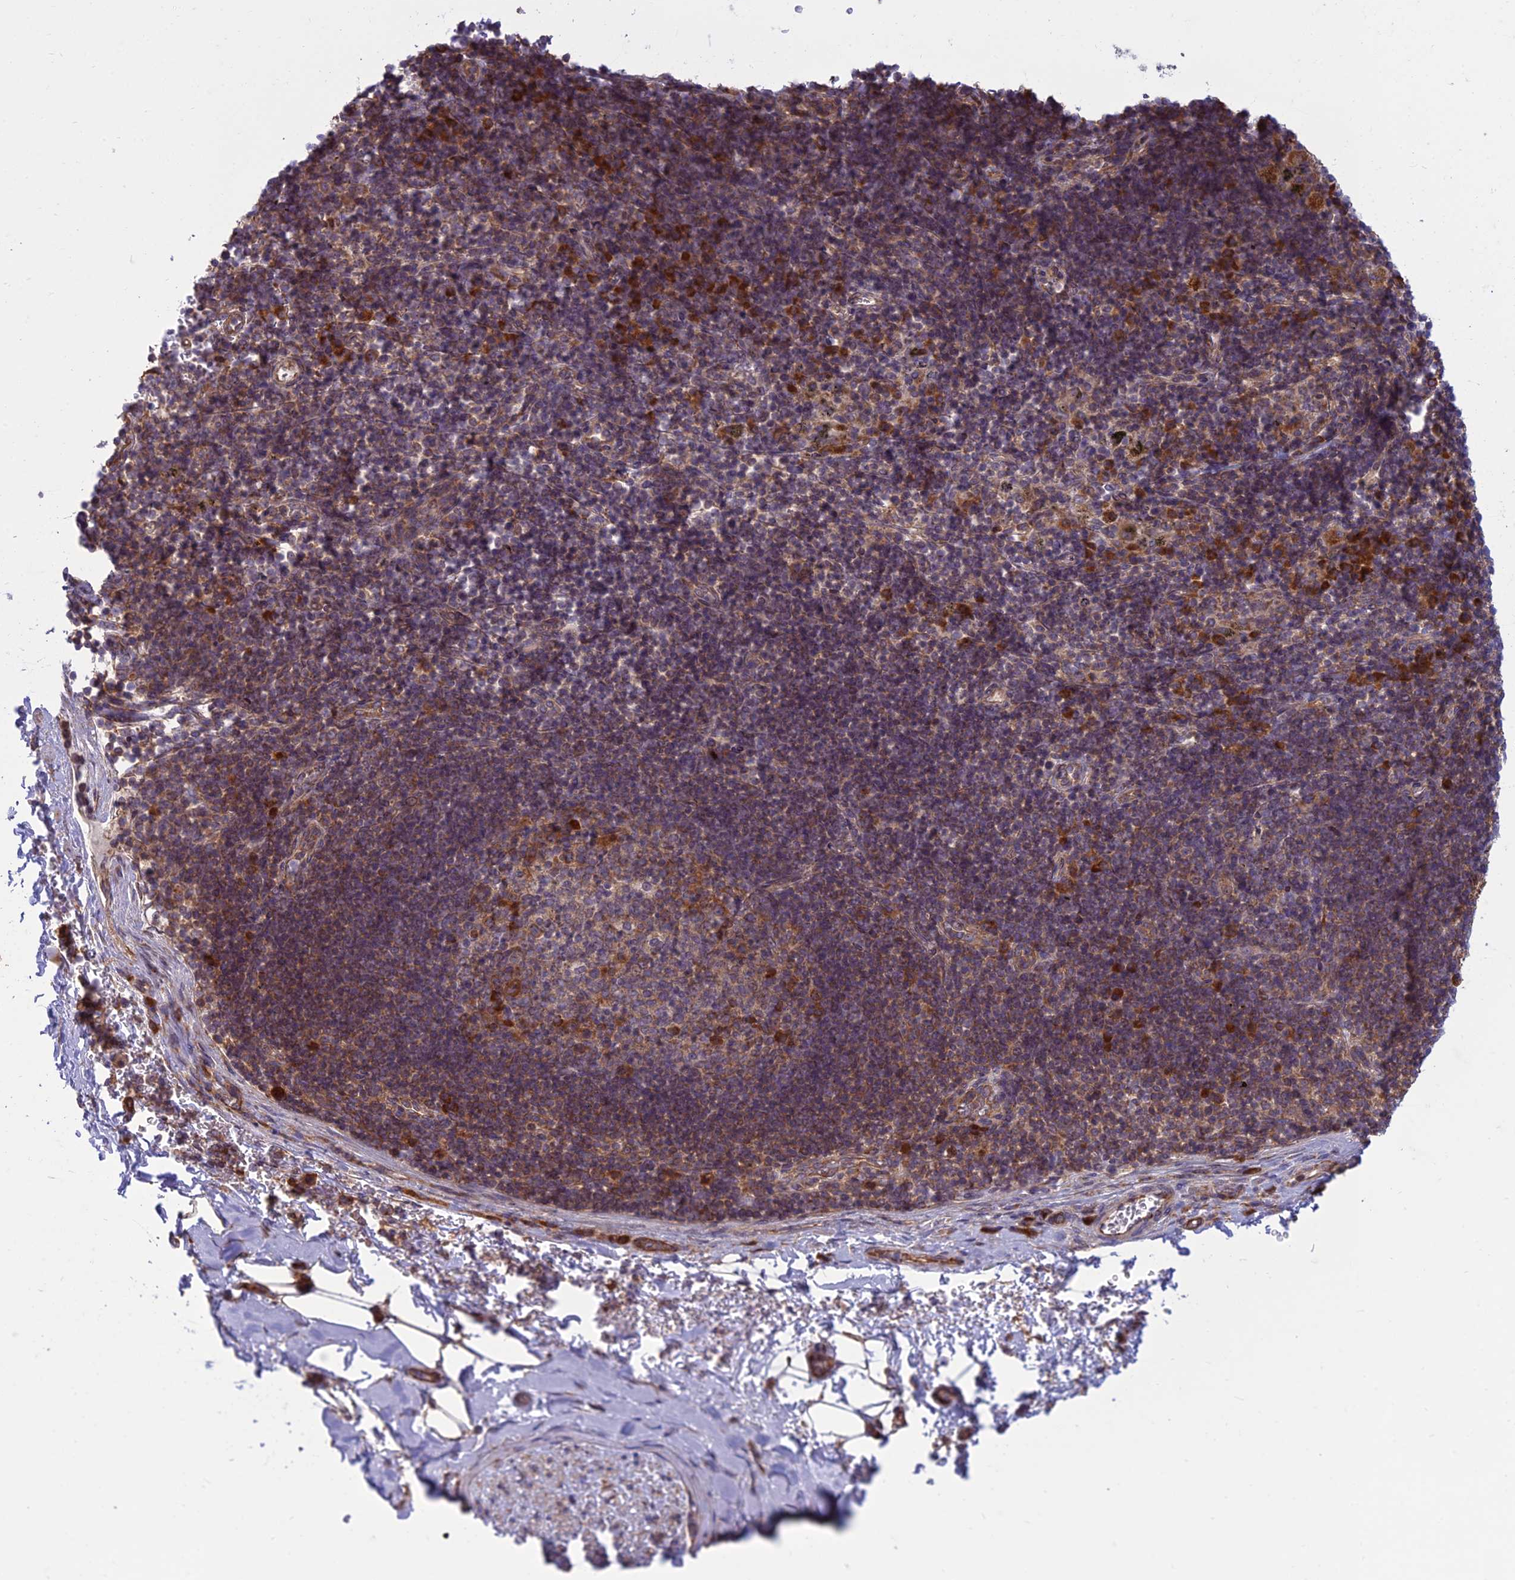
{"staining": {"intensity": "moderate", "quantity": "25%-75%", "location": "cytoplasmic/membranous,nuclear"}, "tissue": "adipose tissue", "cell_type": "Adipocytes", "image_type": "normal", "snomed": [{"axis": "morphology", "description": "Normal tissue, NOS"}, {"axis": "topography", "description": "Lymph node"}, {"axis": "topography", "description": "Cartilage tissue"}, {"axis": "topography", "description": "Bronchus"}], "caption": "Normal adipose tissue exhibits moderate cytoplasmic/membranous,nuclear positivity in approximately 25%-75% of adipocytes.", "gene": "RPL17", "patient": {"sex": "male", "age": 63}}